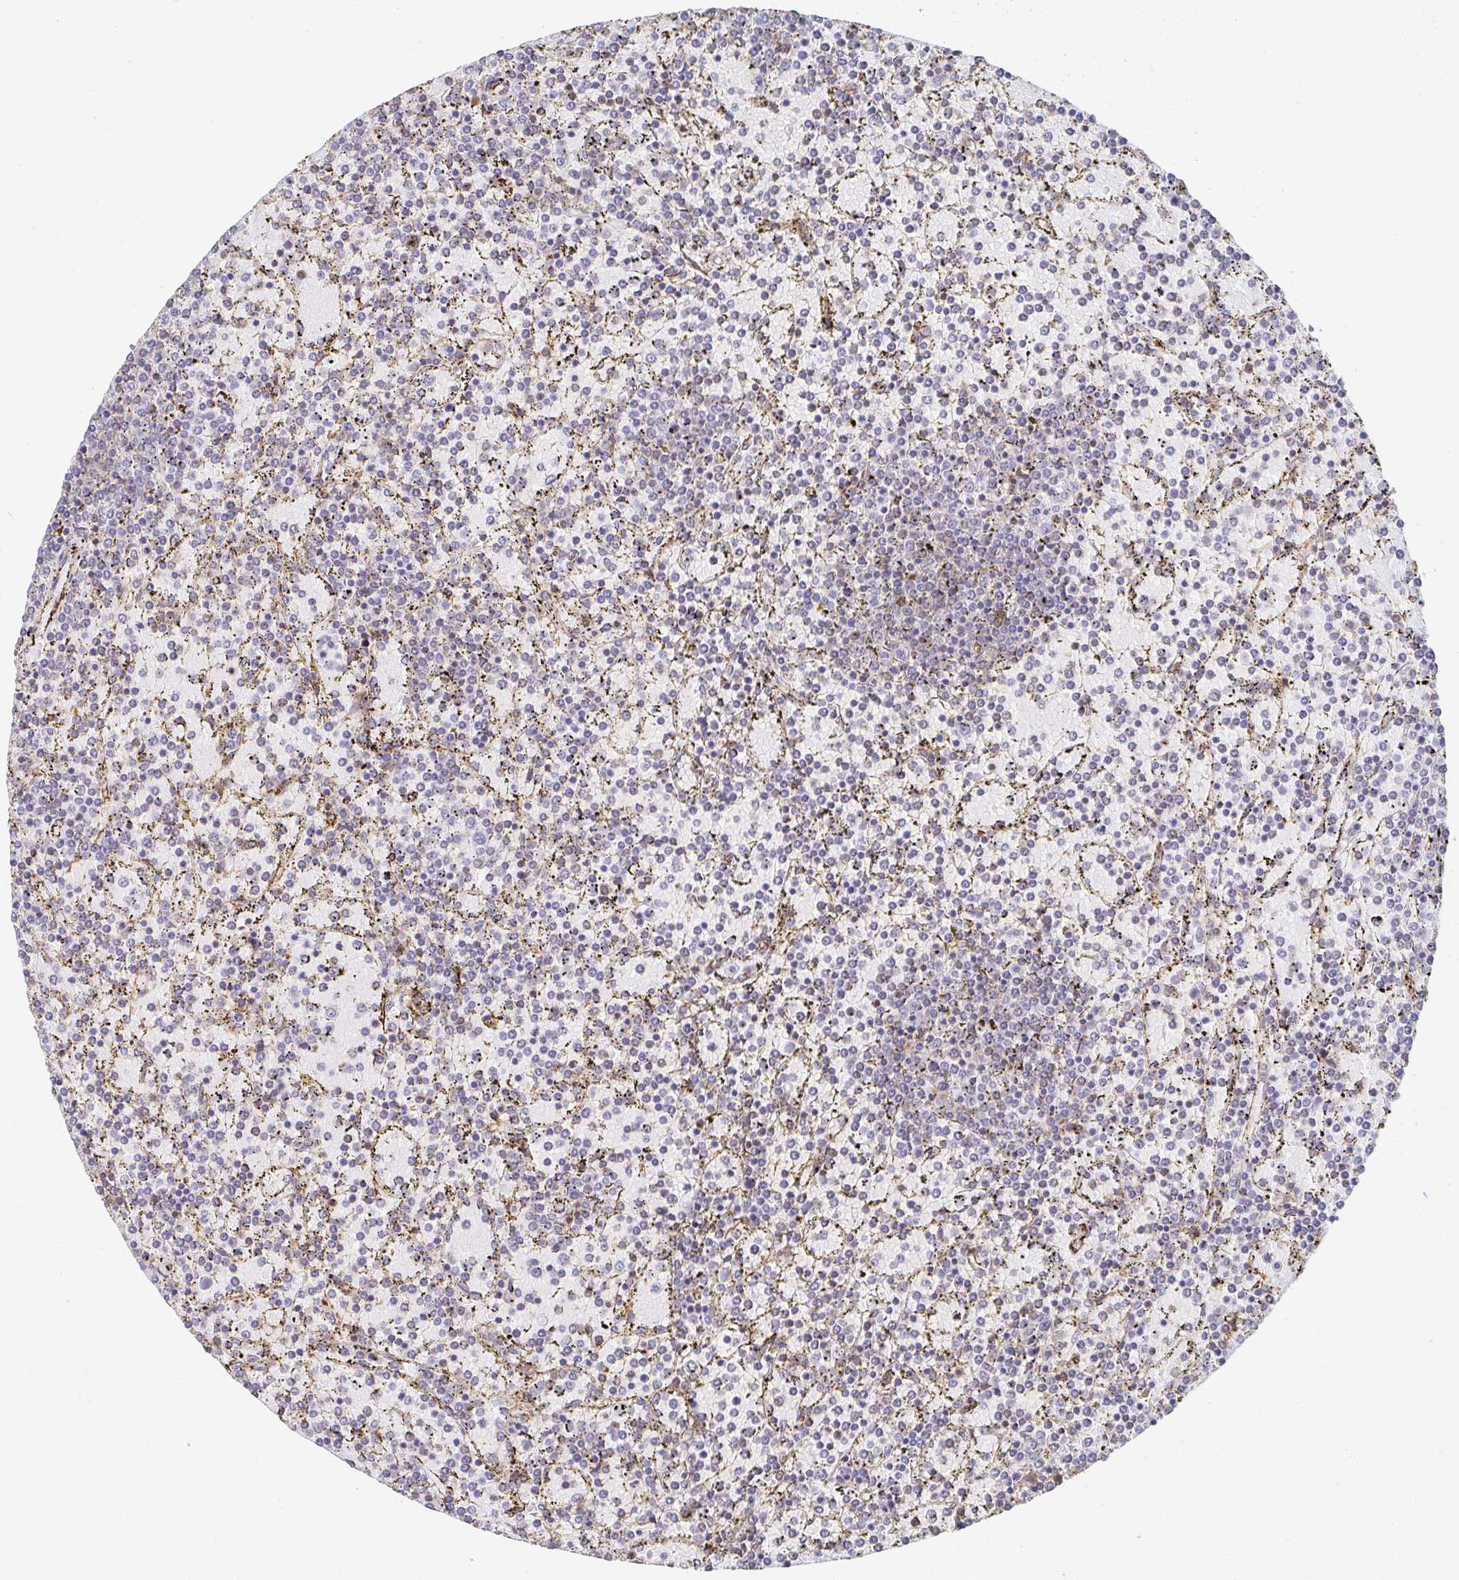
{"staining": {"intensity": "negative", "quantity": "none", "location": "none"}, "tissue": "lymphoma", "cell_type": "Tumor cells", "image_type": "cancer", "snomed": [{"axis": "morphology", "description": "Malignant lymphoma, non-Hodgkin's type, Low grade"}, {"axis": "topography", "description": "Spleen"}], "caption": "Immunohistochemistry histopathology image of neoplastic tissue: lymphoma stained with DAB displays no significant protein expression in tumor cells.", "gene": "APBB1", "patient": {"sex": "female", "age": 77}}